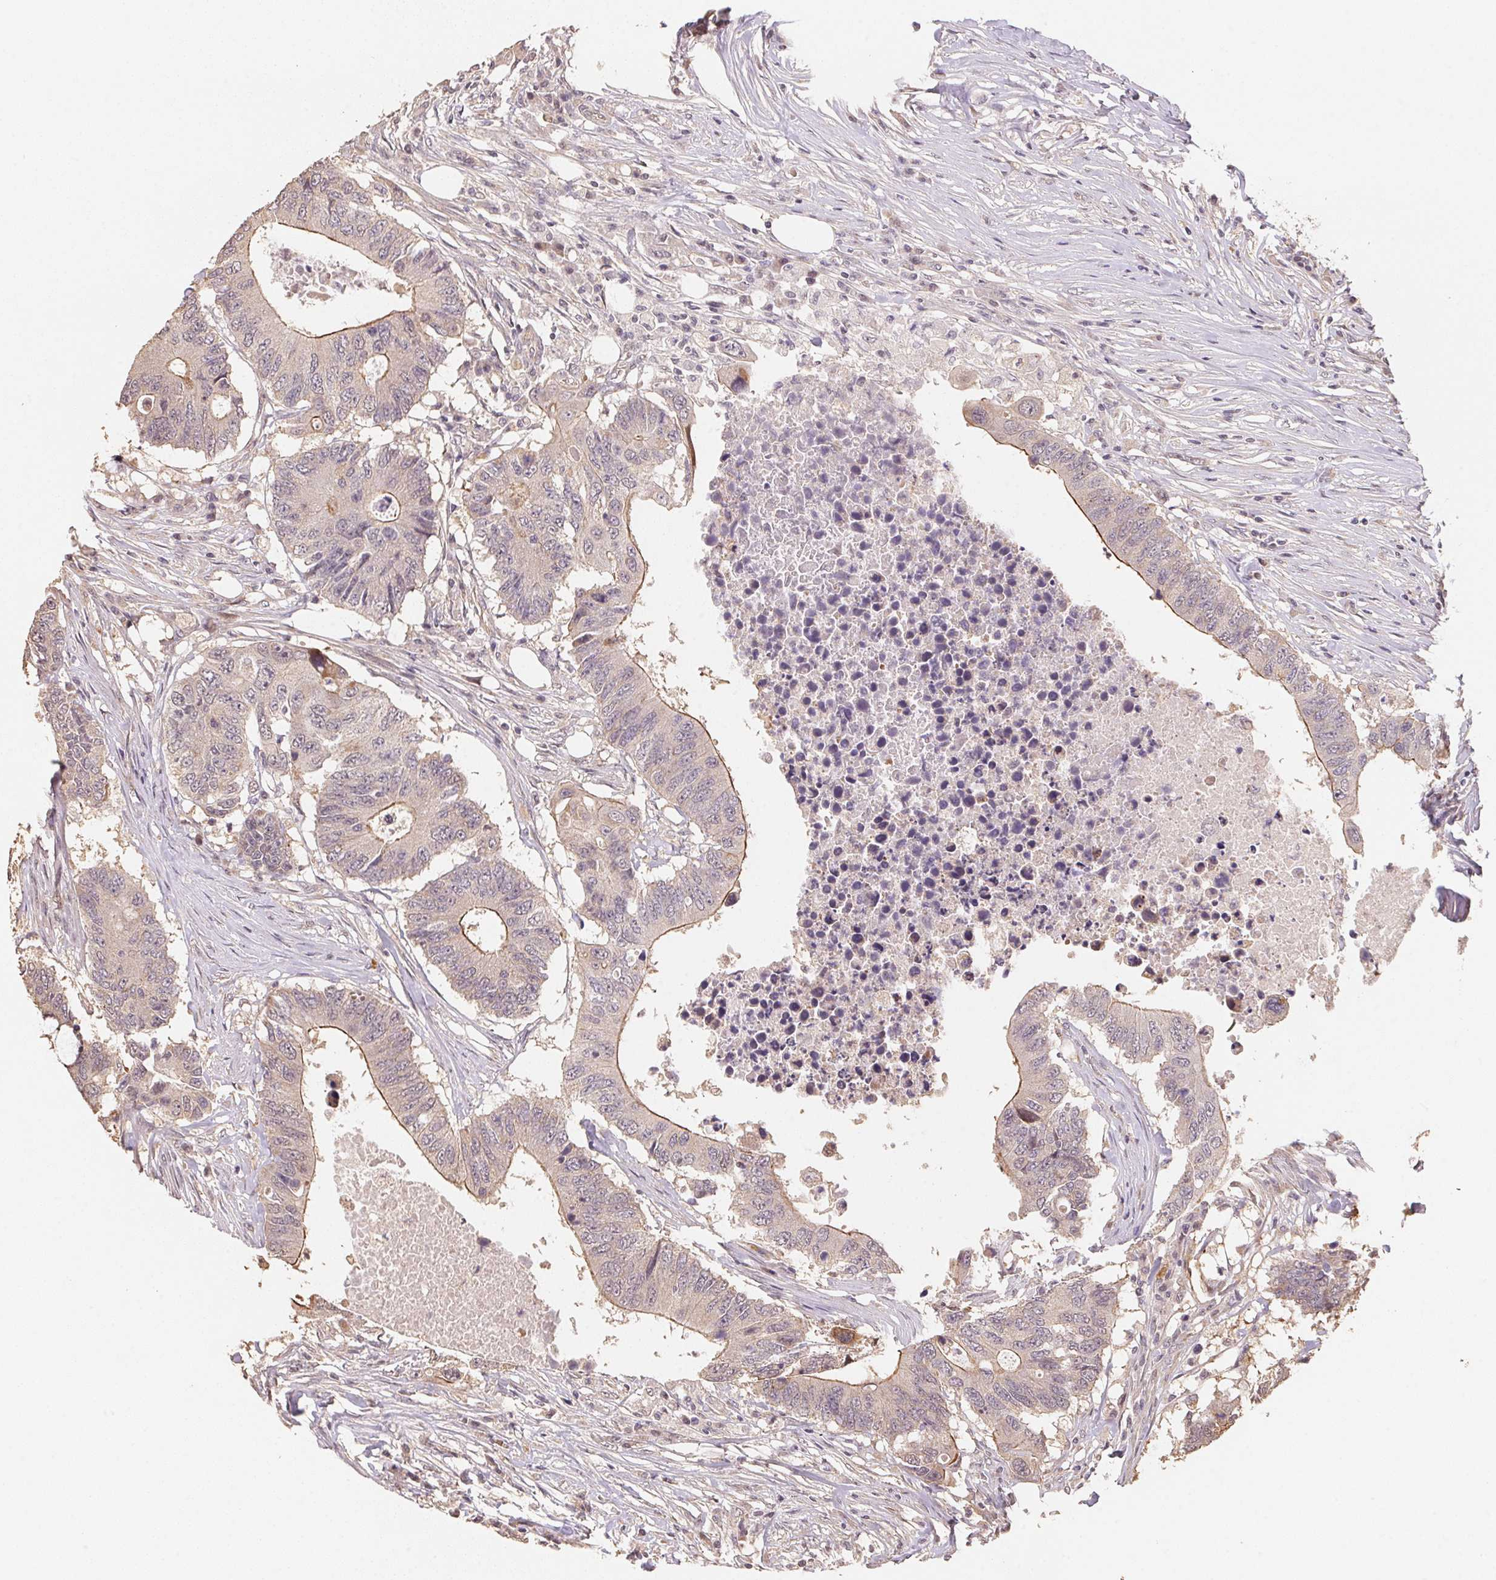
{"staining": {"intensity": "moderate", "quantity": "25%-75%", "location": "cytoplasmic/membranous"}, "tissue": "colorectal cancer", "cell_type": "Tumor cells", "image_type": "cancer", "snomed": [{"axis": "morphology", "description": "Adenocarcinoma, NOS"}, {"axis": "topography", "description": "Colon"}], "caption": "Human adenocarcinoma (colorectal) stained for a protein (brown) shows moderate cytoplasmic/membranous positive expression in about 25%-75% of tumor cells.", "gene": "TMEM222", "patient": {"sex": "male", "age": 71}}